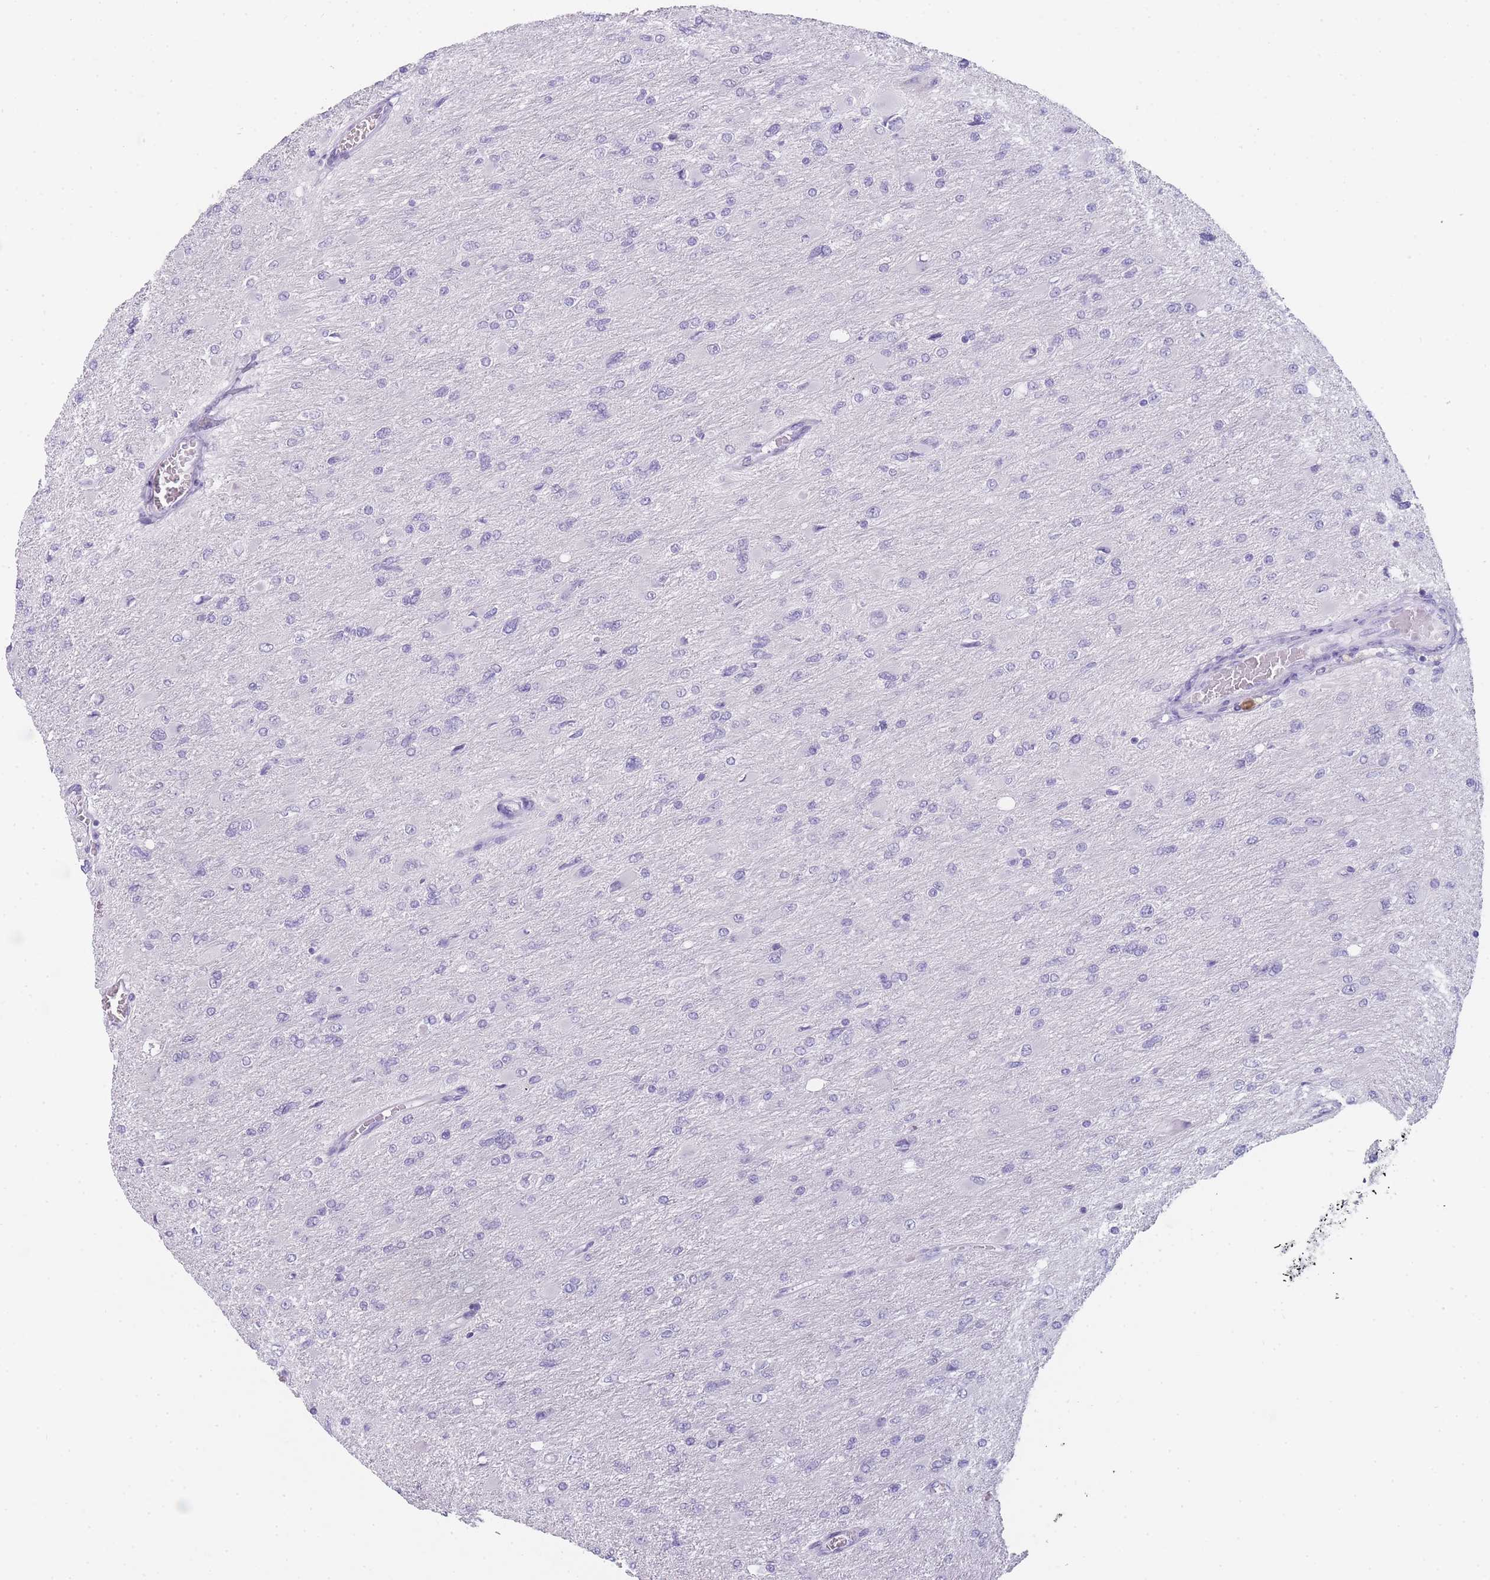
{"staining": {"intensity": "negative", "quantity": "none", "location": "none"}, "tissue": "glioma", "cell_type": "Tumor cells", "image_type": "cancer", "snomed": [{"axis": "morphology", "description": "Glioma, malignant, High grade"}, {"axis": "topography", "description": "Cerebral cortex"}], "caption": "High power microscopy histopathology image of an immunohistochemistry histopathology image of glioma, revealing no significant positivity in tumor cells.", "gene": "TCP11", "patient": {"sex": "female", "age": 36}}